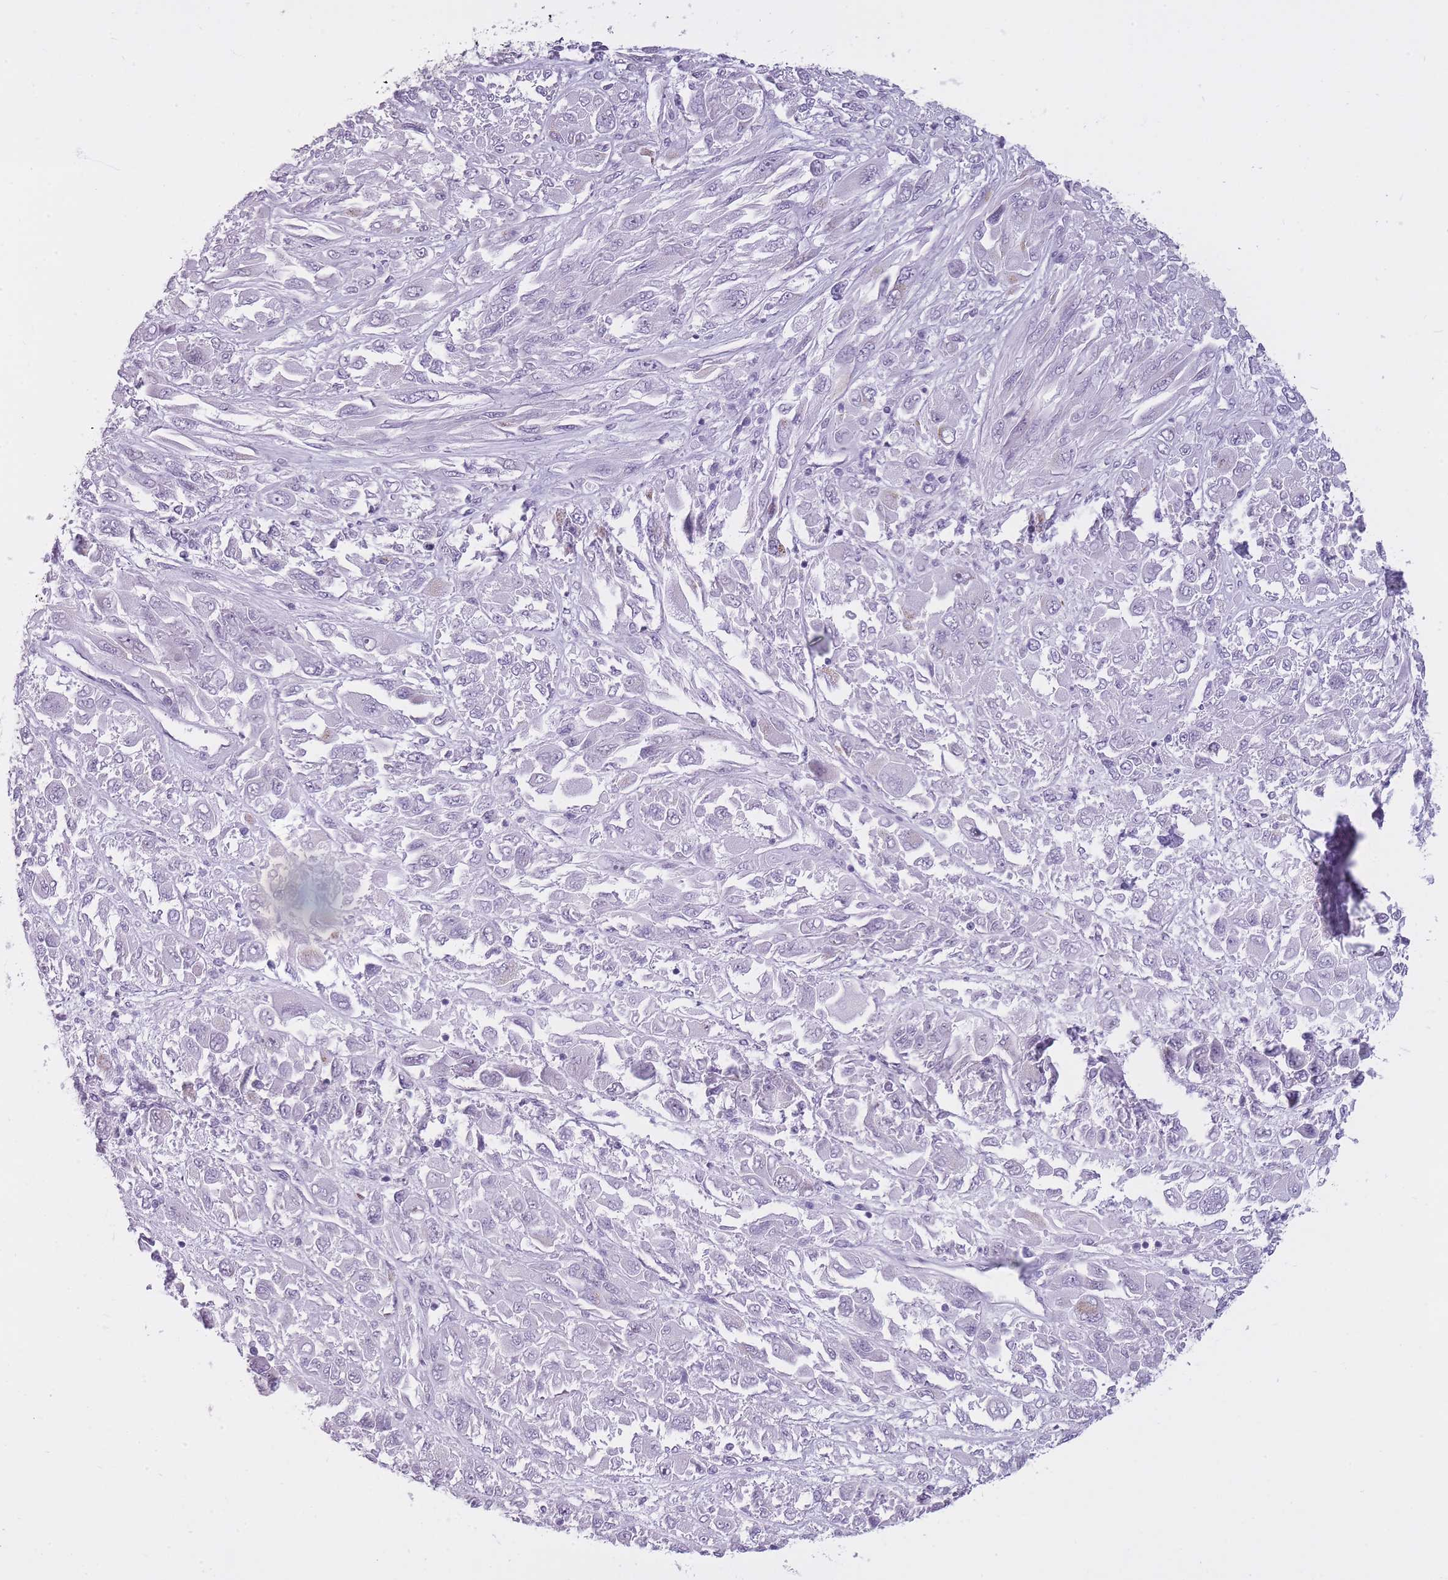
{"staining": {"intensity": "negative", "quantity": "none", "location": "none"}, "tissue": "melanoma", "cell_type": "Tumor cells", "image_type": "cancer", "snomed": [{"axis": "morphology", "description": "Malignant melanoma, NOS"}, {"axis": "topography", "description": "Skin"}], "caption": "Immunohistochemistry image of neoplastic tissue: melanoma stained with DAB (3,3'-diaminobenzidine) displays no significant protein staining in tumor cells.", "gene": "GOLGA6D", "patient": {"sex": "female", "age": 91}}